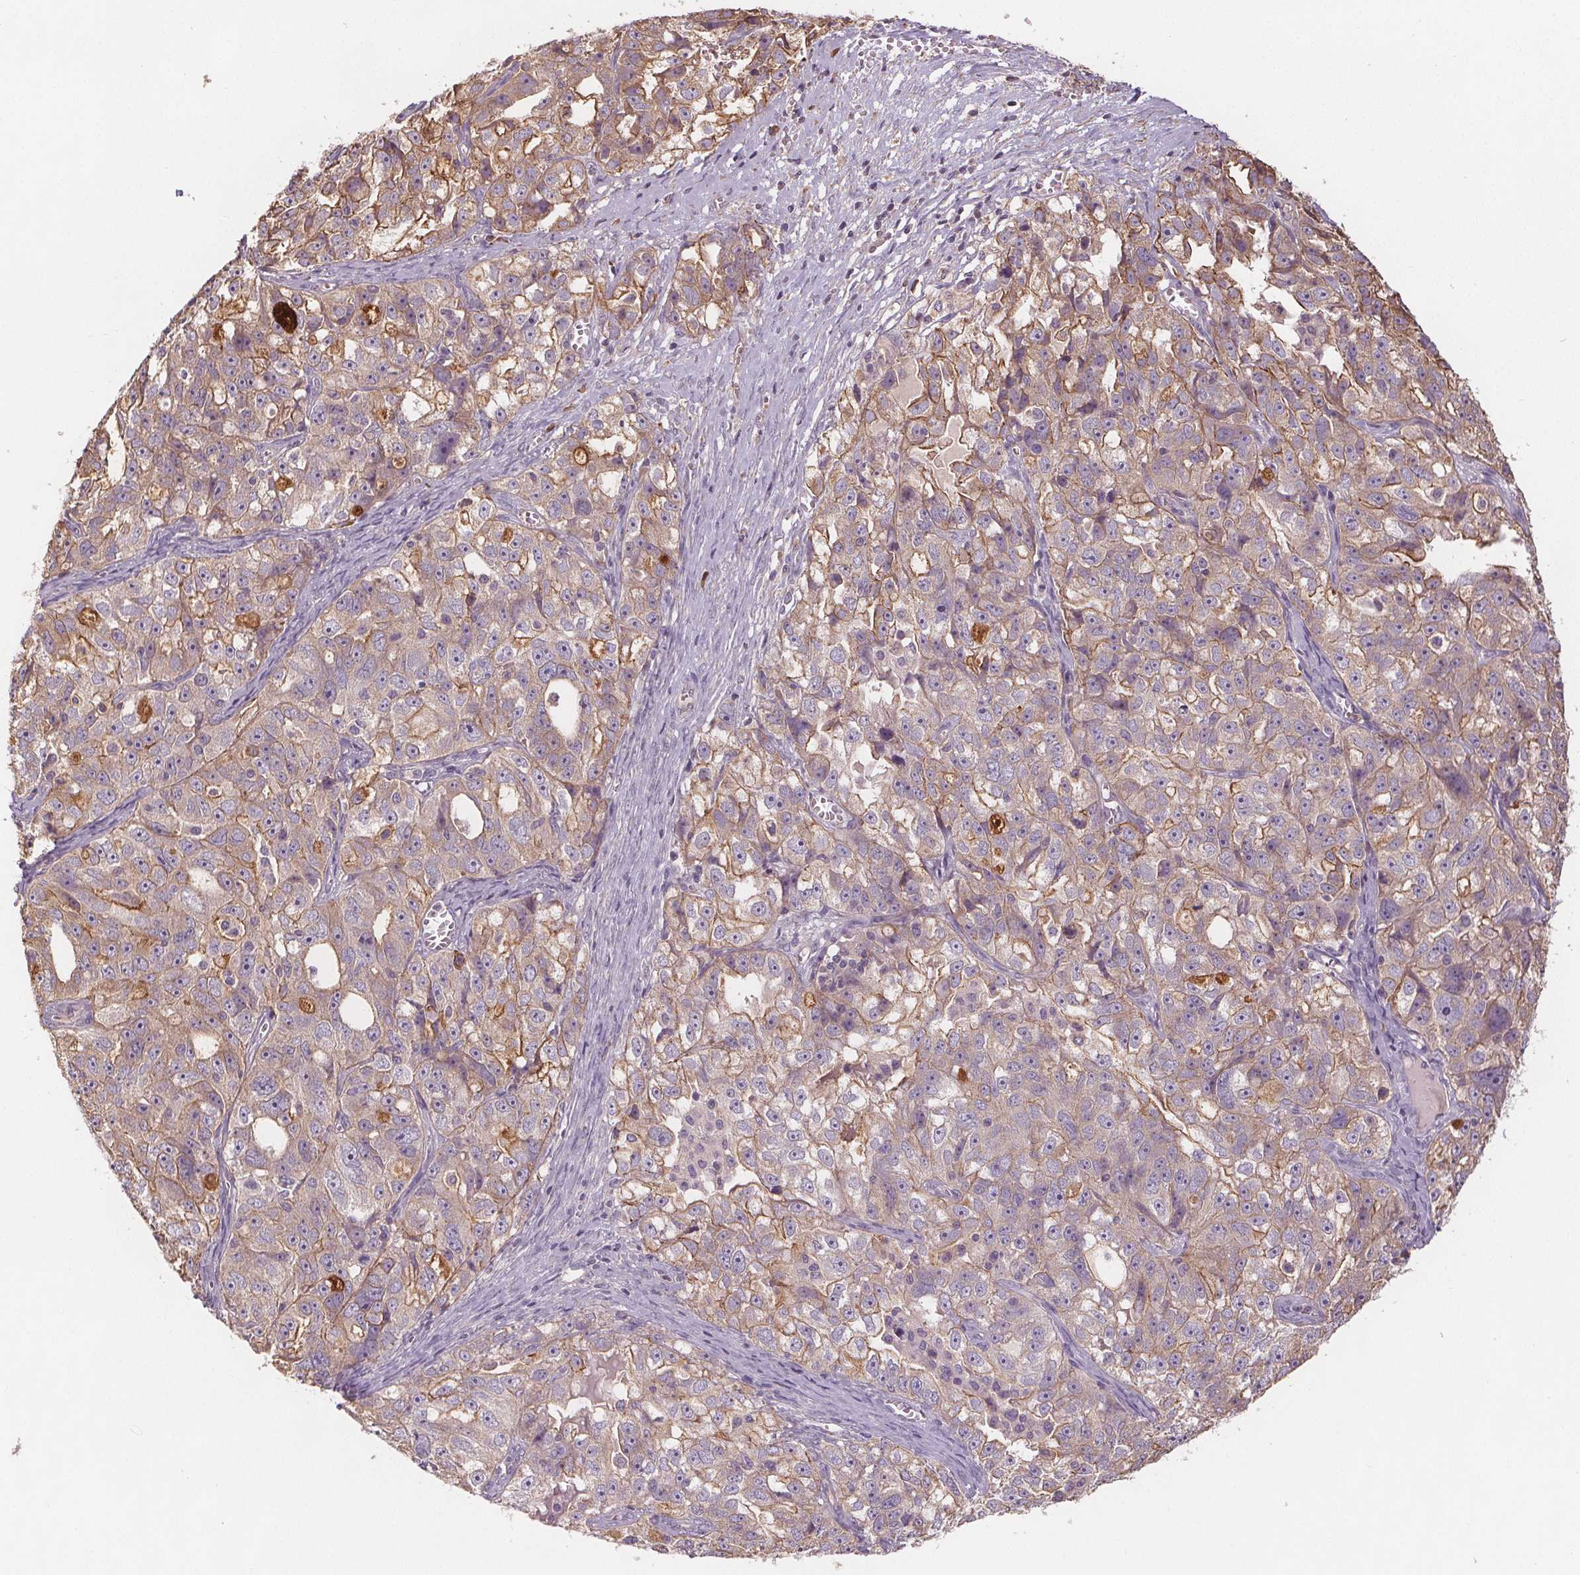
{"staining": {"intensity": "weak", "quantity": "<25%", "location": "cytoplasmic/membranous"}, "tissue": "ovarian cancer", "cell_type": "Tumor cells", "image_type": "cancer", "snomed": [{"axis": "morphology", "description": "Cystadenocarcinoma, serous, NOS"}, {"axis": "topography", "description": "Ovary"}], "caption": "Image shows no significant protein expression in tumor cells of serous cystadenocarcinoma (ovarian). Nuclei are stained in blue.", "gene": "TMEM80", "patient": {"sex": "female", "age": 51}}